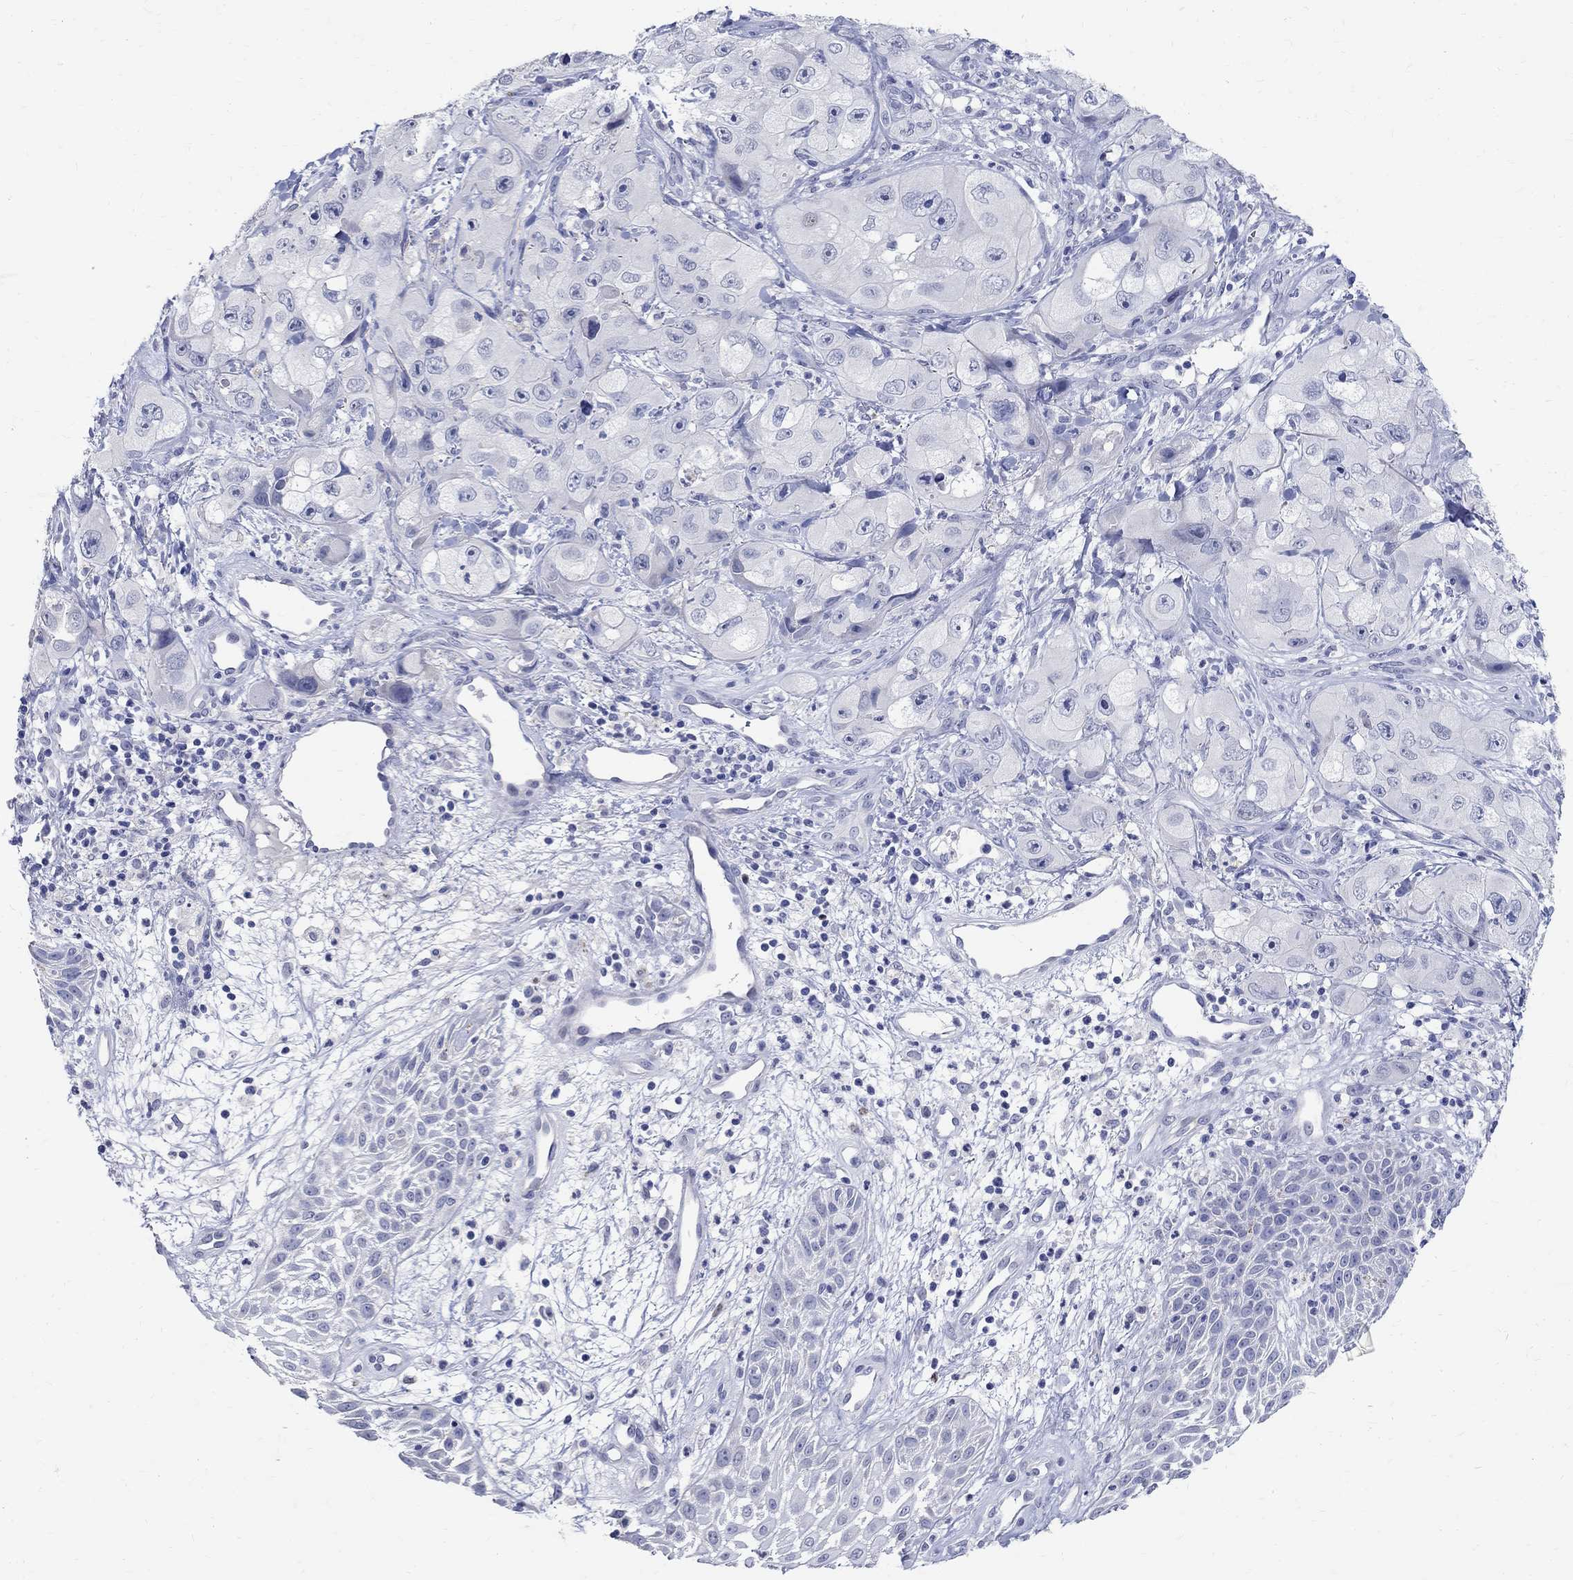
{"staining": {"intensity": "negative", "quantity": "none", "location": "none"}, "tissue": "skin cancer", "cell_type": "Tumor cells", "image_type": "cancer", "snomed": [{"axis": "morphology", "description": "Squamous cell carcinoma, NOS"}, {"axis": "topography", "description": "Skin"}, {"axis": "topography", "description": "Subcutis"}], "caption": "The micrograph reveals no significant positivity in tumor cells of skin cancer (squamous cell carcinoma). (DAB (3,3'-diaminobenzidine) IHC with hematoxylin counter stain).", "gene": "SOX2", "patient": {"sex": "male", "age": 73}}